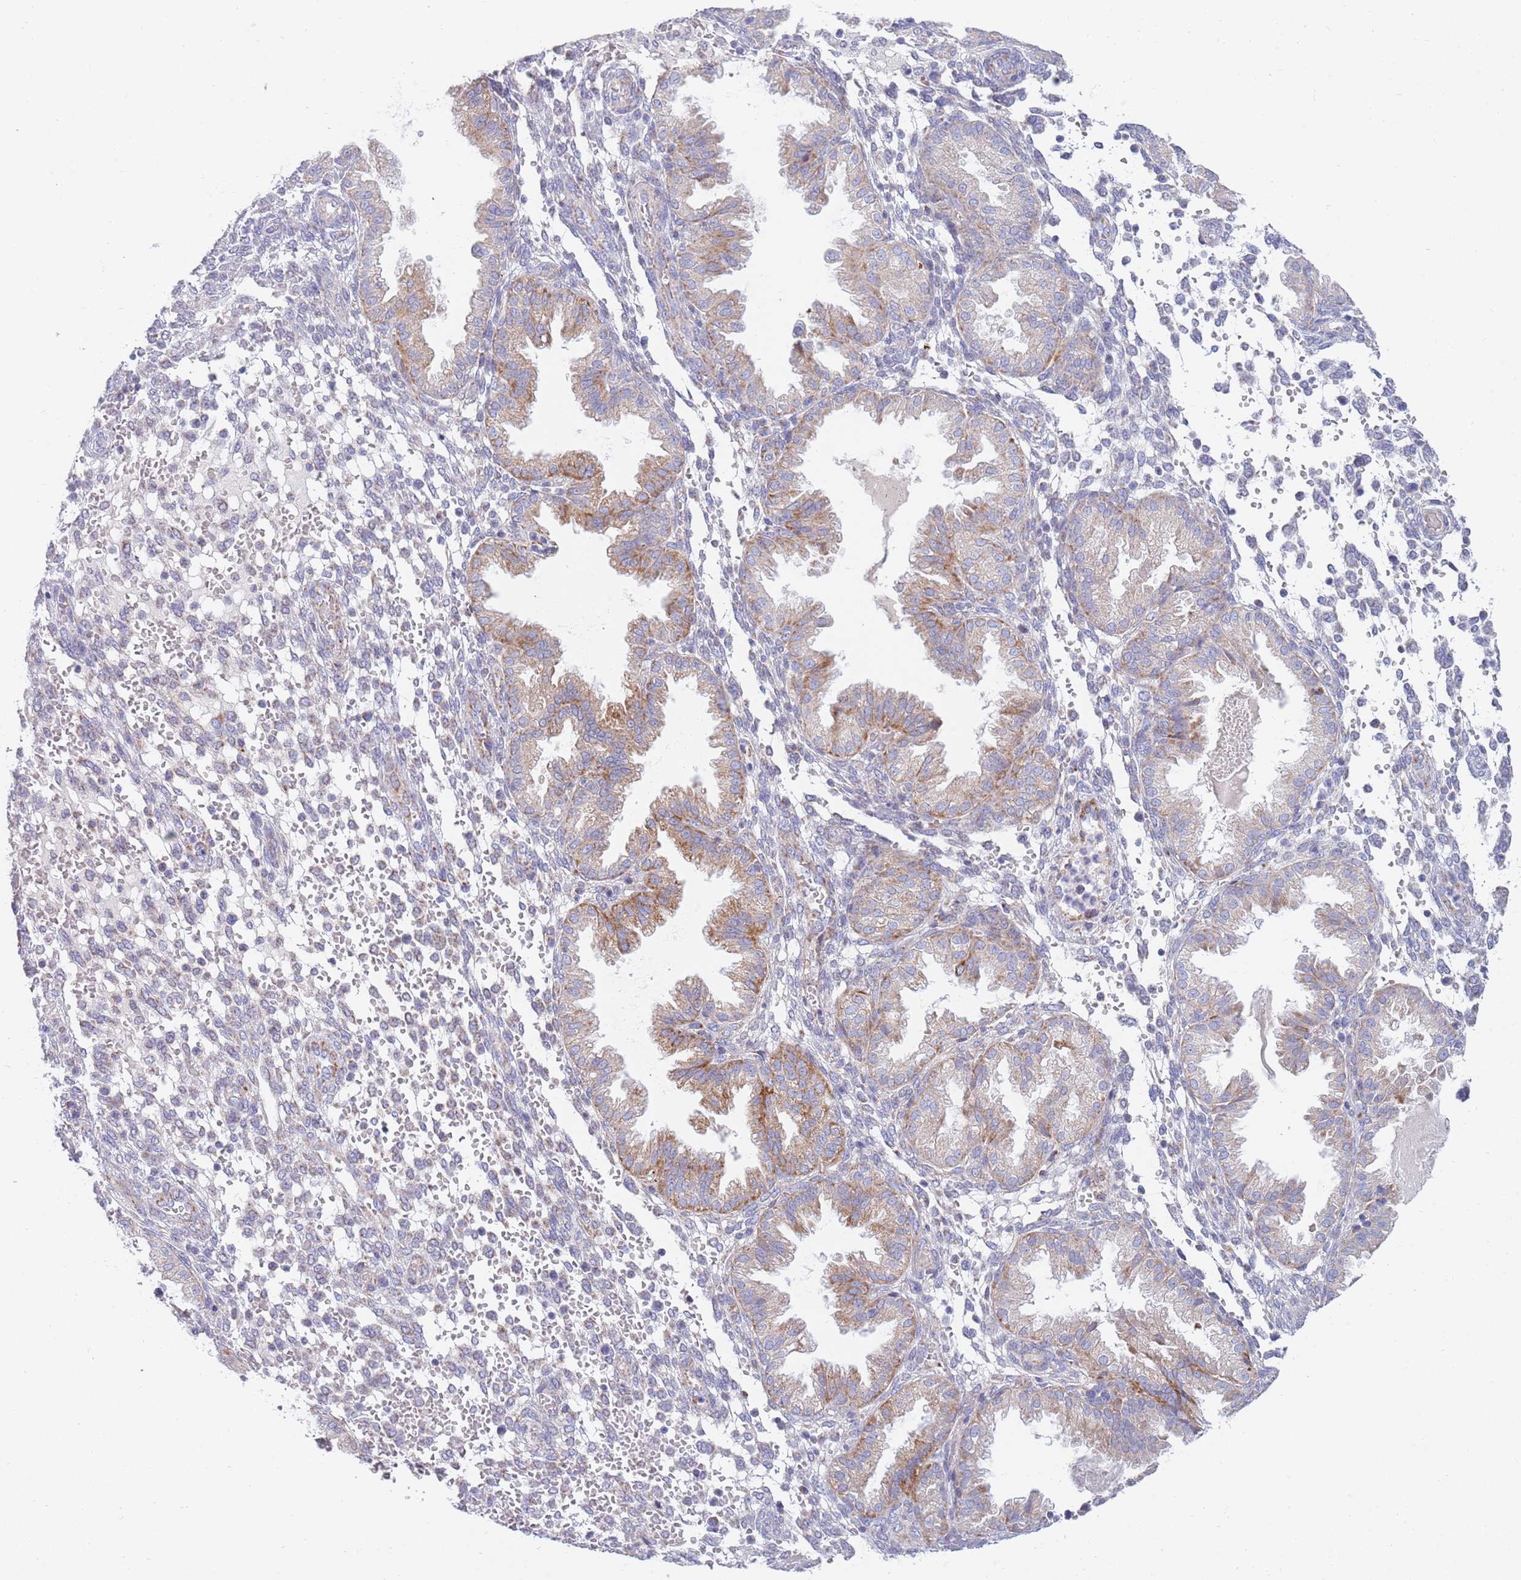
{"staining": {"intensity": "negative", "quantity": "none", "location": "none"}, "tissue": "endometrium", "cell_type": "Cells in endometrial stroma", "image_type": "normal", "snomed": [{"axis": "morphology", "description": "Normal tissue, NOS"}, {"axis": "topography", "description": "Endometrium"}], "caption": "This is an immunohistochemistry image of benign endometrium. There is no staining in cells in endometrial stroma.", "gene": "EMC8", "patient": {"sex": "female", "age": 33}}